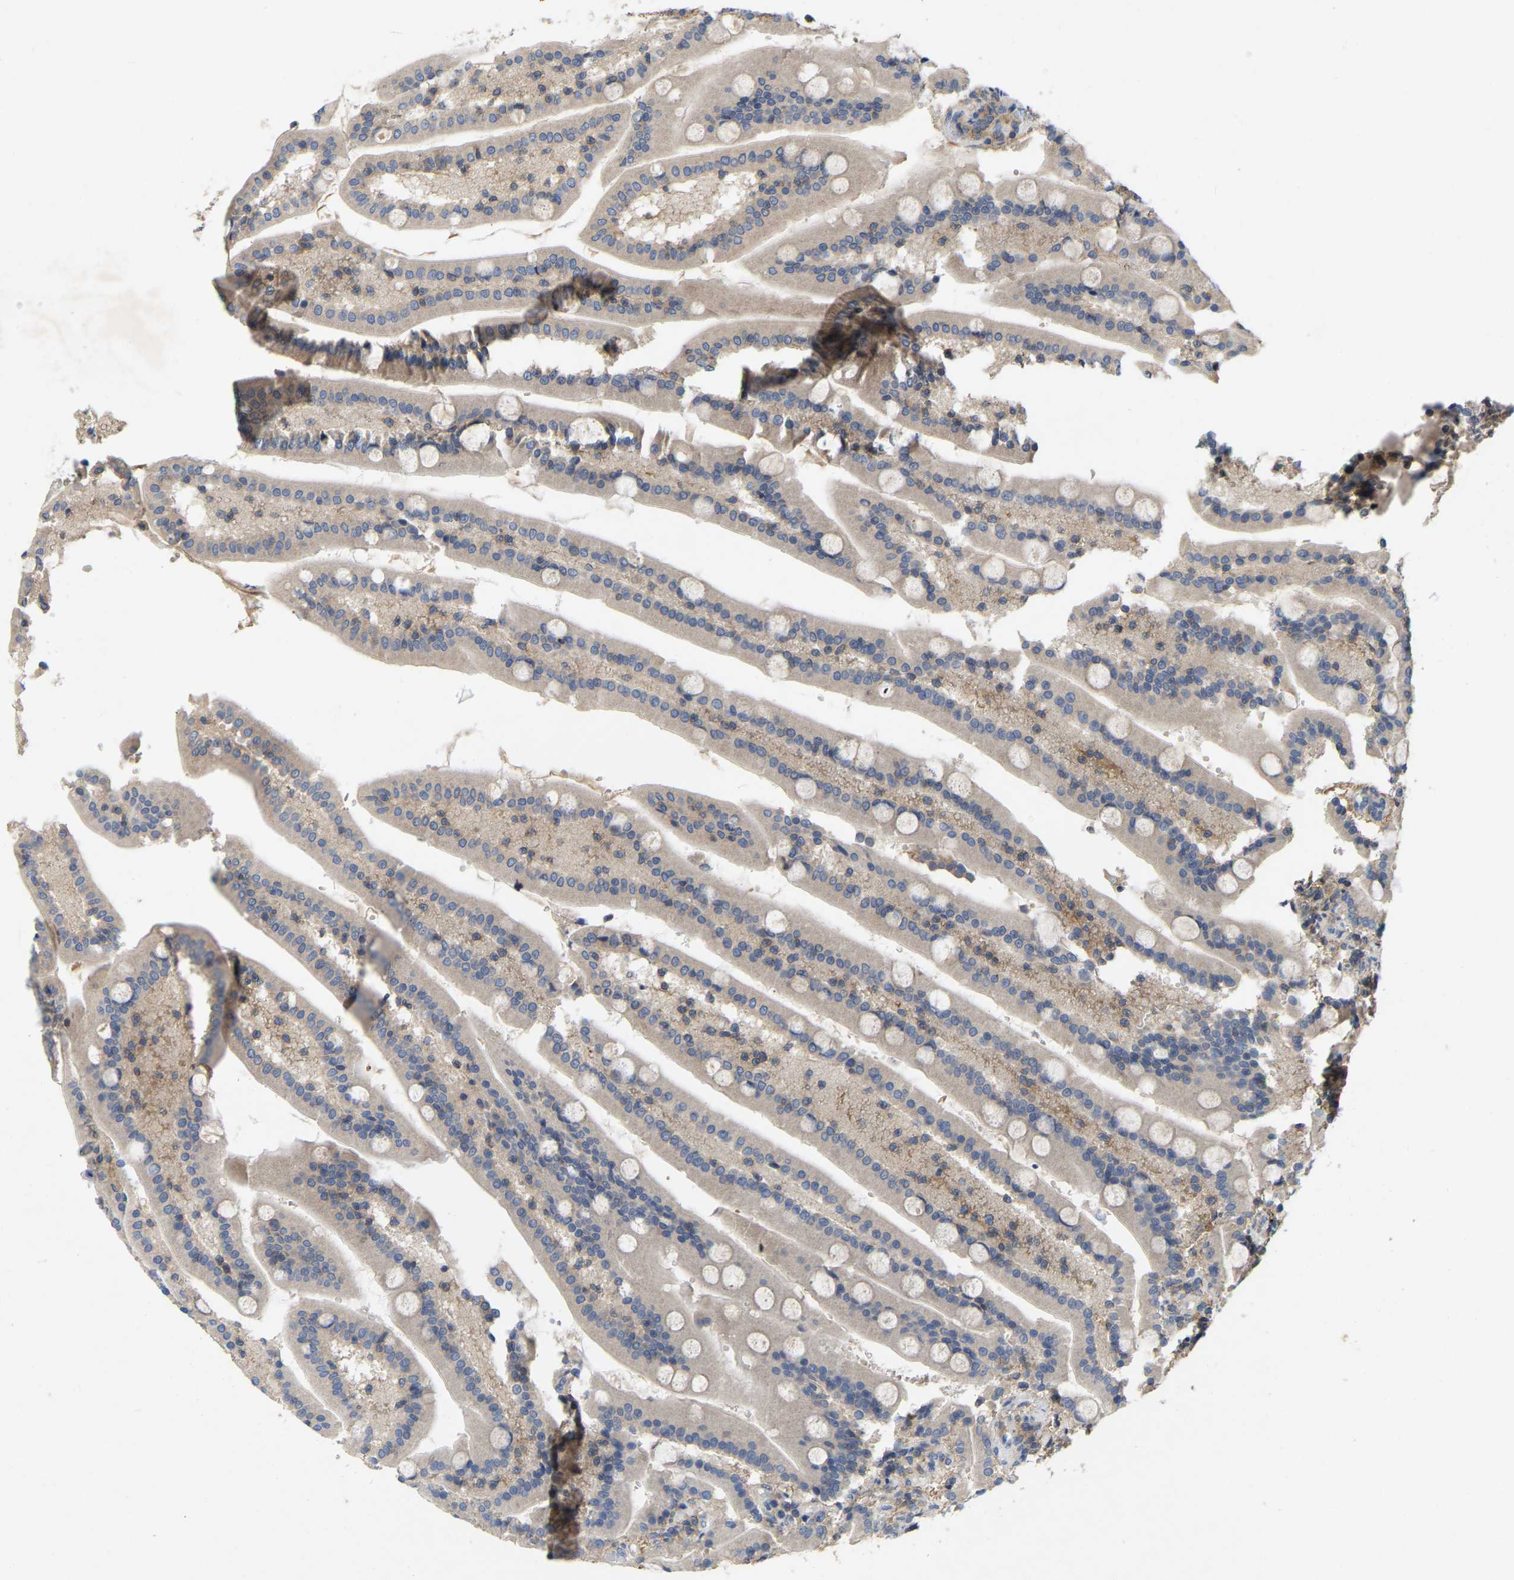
{"staining": {"intensity": "moderate", "quantity": "25%-75%", "location": "cytoplasmic/membranous"}, "tissue": "duodenum", "cell_type": "Glandular cells", "image_type": "normal", "snomed": [{"axis": "morphology", "description": "Normal tissue, NOS"}, {"axis": "topography", "description": "Duodenum"}], "caption": "Protein staining exhibits moderate cytoplasmic/membranous positivity in about 25%-75% of glandular cells in unremarkable duodenum. The staining was performed using DAB to visualize the protein expression in brown, while the nuclei were stained in blue with hematoxylin (Magnification: 20x).", "gene": "LPAR2", "patient": {"sex": "male", "age": 54}}